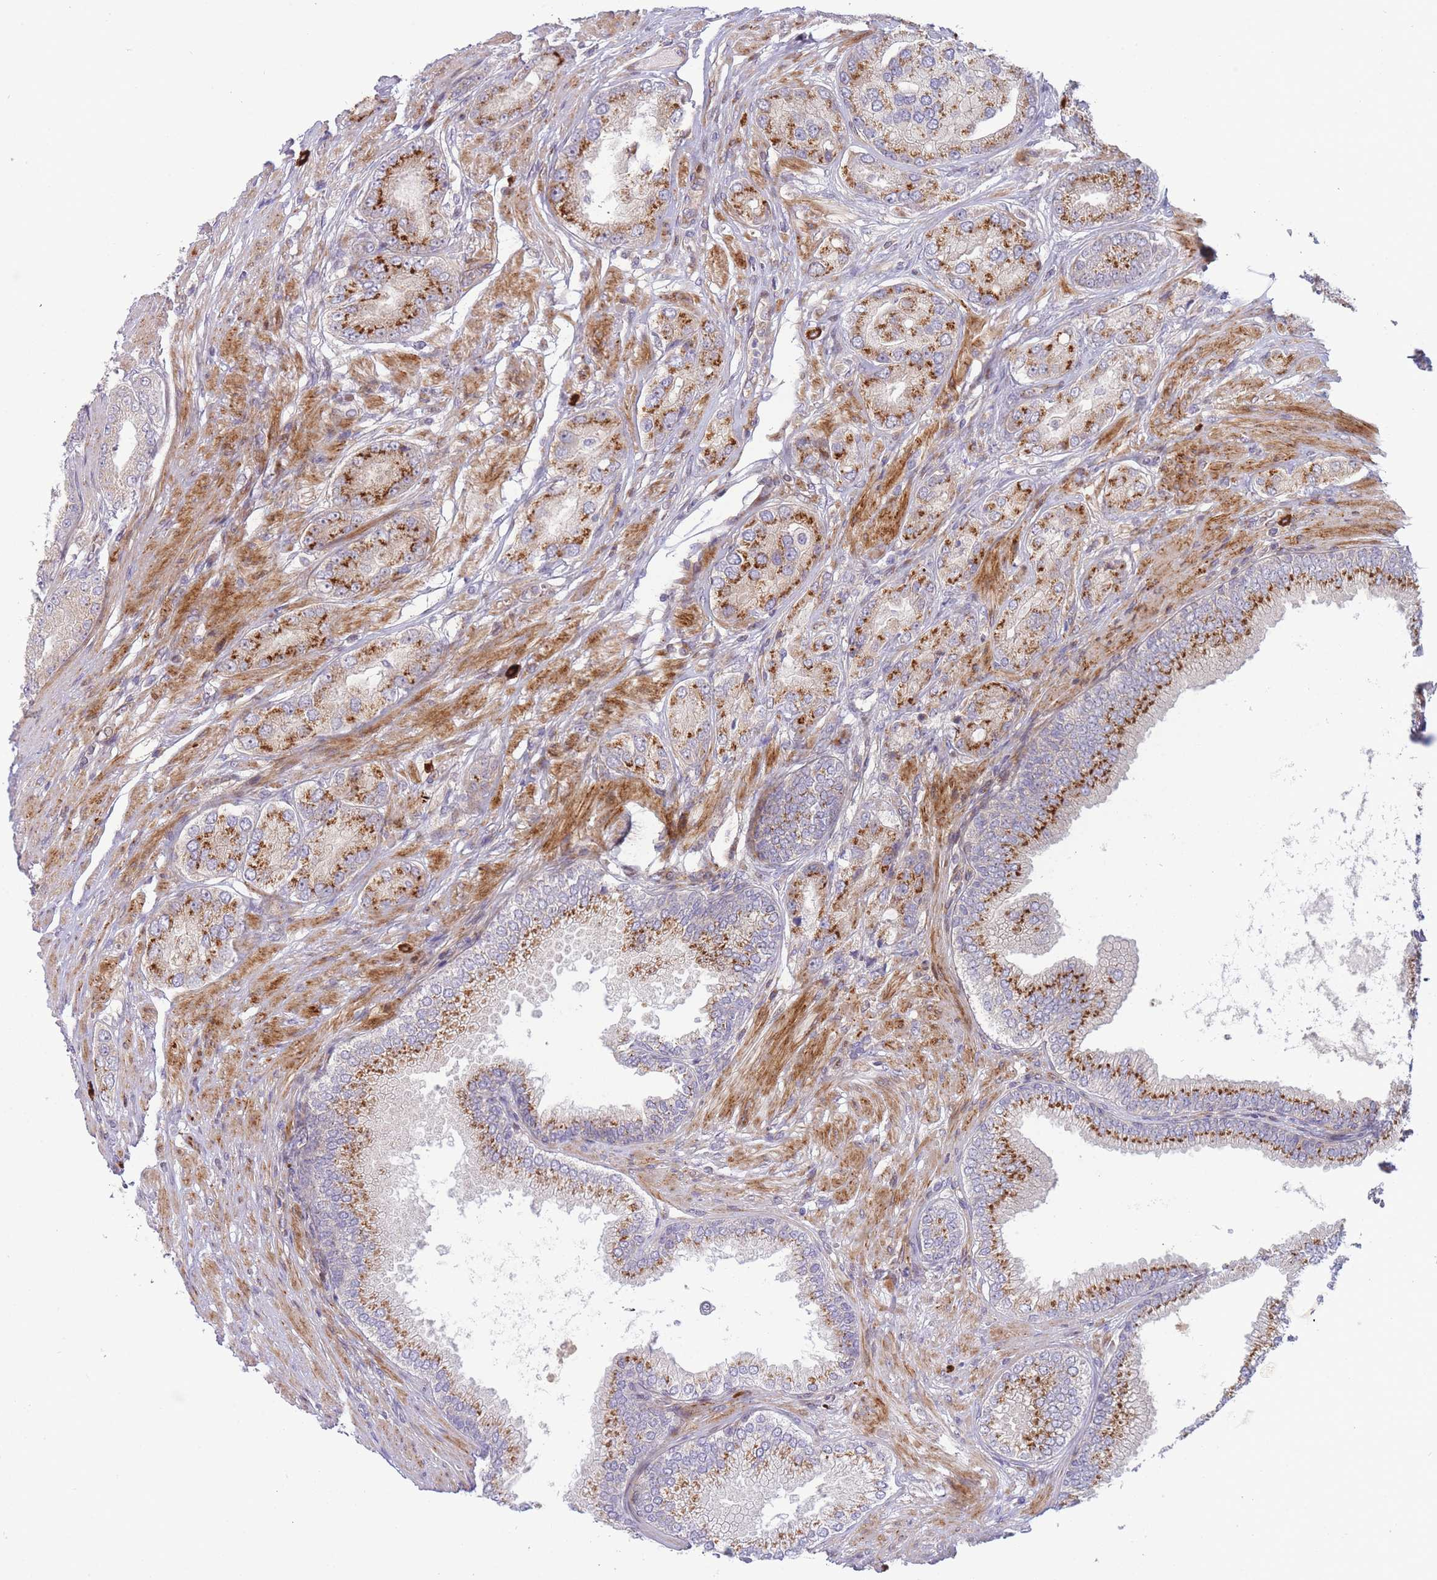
{"staining": {"intensity": "strong", "quantity": ">75%", "location": "cytoplasmic/membranous"}, "tissue": "prostate cancer", "cell_type": "Tumor cells", "image_type": "cancer", "snomed": [{"axis": "morphology", "description": "Adenocarcinoma, High grade"}, {"axis": "topography", "description": "Prostate"}], "caption": "IHC of human high-grade adenocarcinoma (prostate) exhibits high levels of strong cytoplasmic/membranous positivity in approximately >75% of tumor cells. (DAB IHC with brightfield microscopy, high magnification).", "gene": "ATP5MC2", "patient": {"sex": "male", "age": 71}}